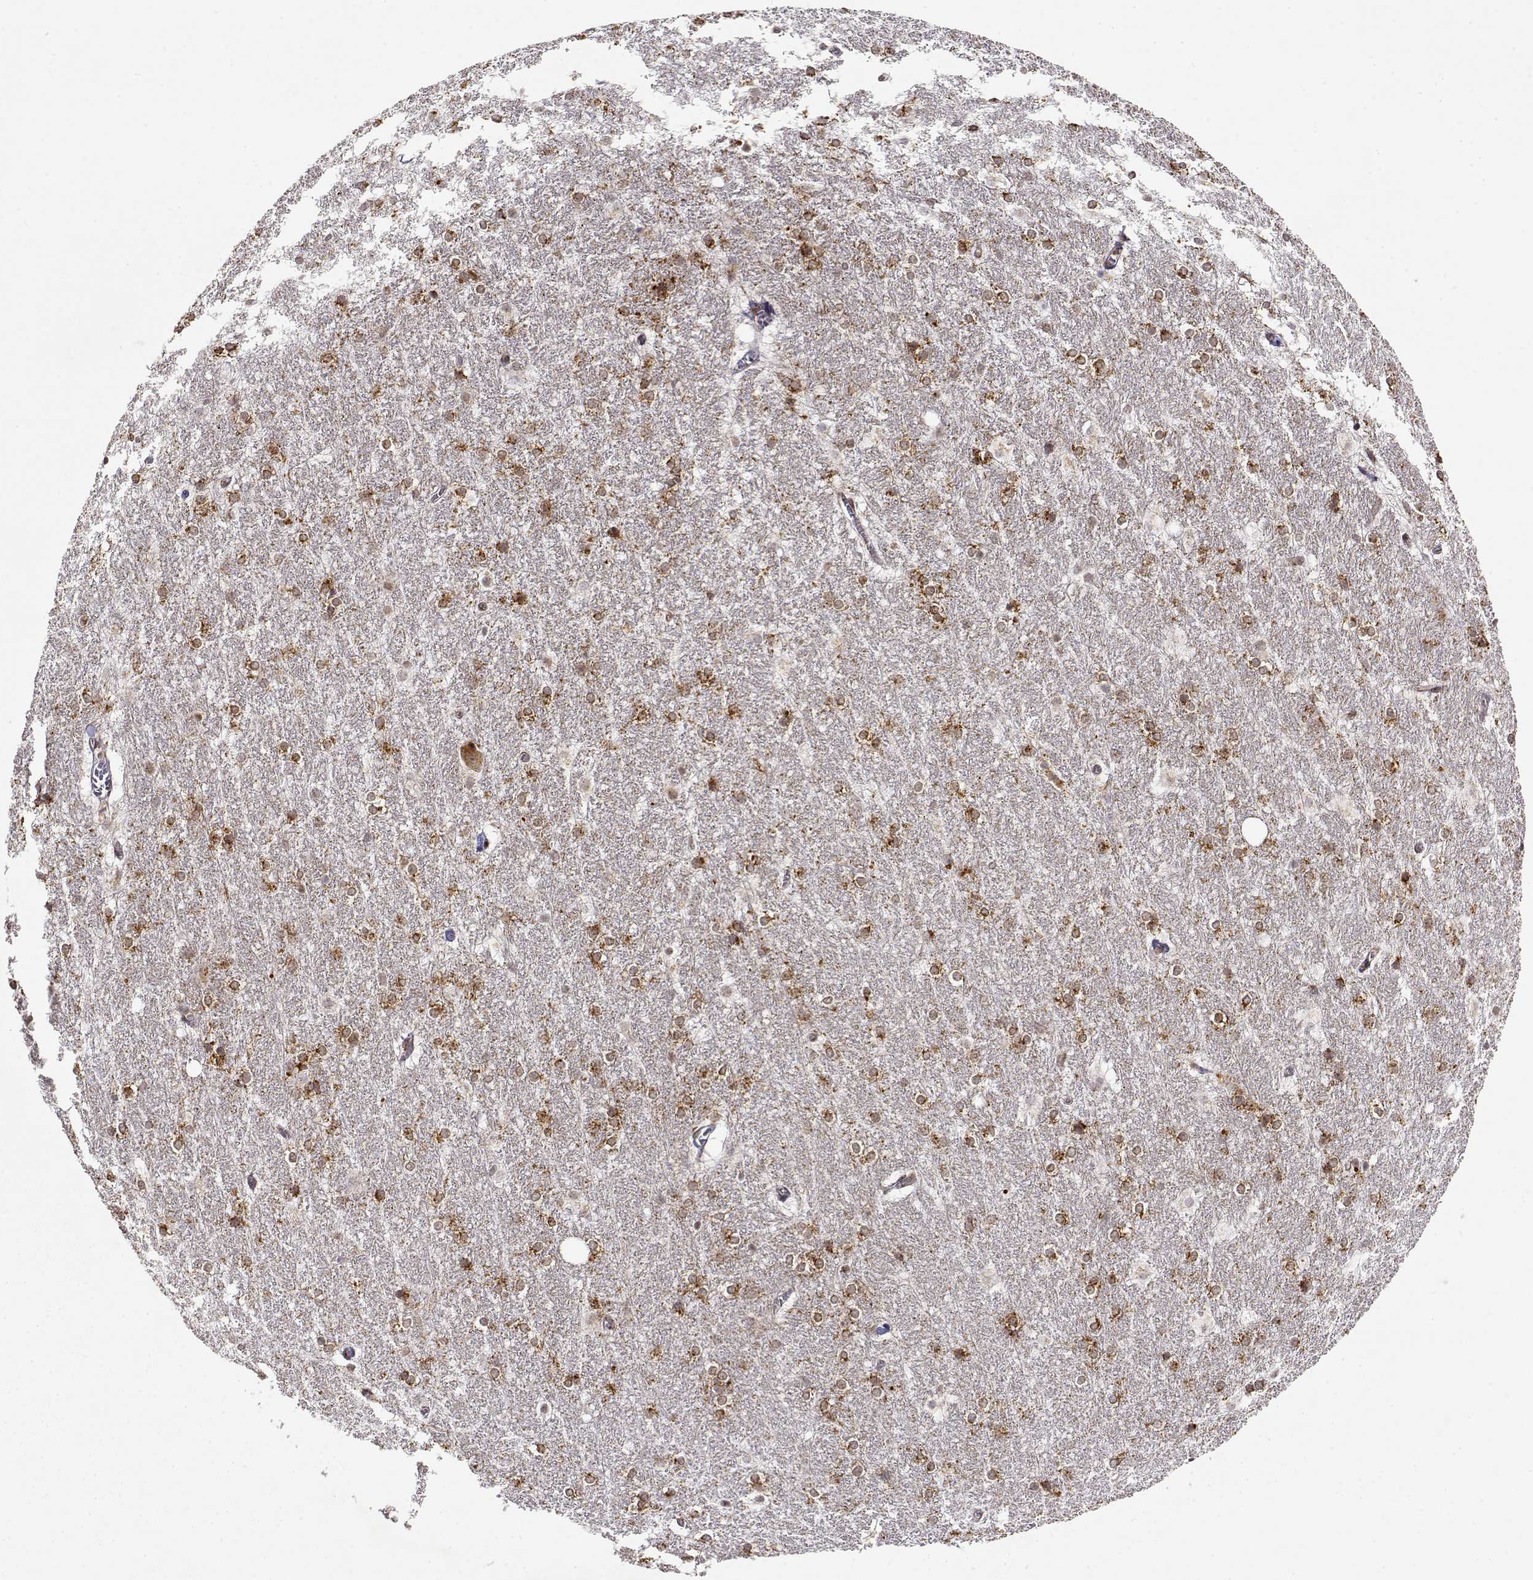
{"staining": {"intensity": "moderate", "quantity": "<25%", "location": "cytoplasmic/membranous"}, "tissue": "hippocampus", "cell_type": "Glial cells", "image_type": "normal", "snomed": [{"axis": "morphology", "description": "Normal tissue, NOS"}, {"axis": "topography", "description": "Cerebral cortex"}, {"axis": "topography", "description": "Hippocampus"}], "caption": "About <25% of glial cells in unremarkable hippocampus demonstrate moderate cytoplasmic/membranous protein positivity as visualized by brown immunohistochemical staining.", "gene": "RNF13", "patient": {"sex": "female", "age": 19}}